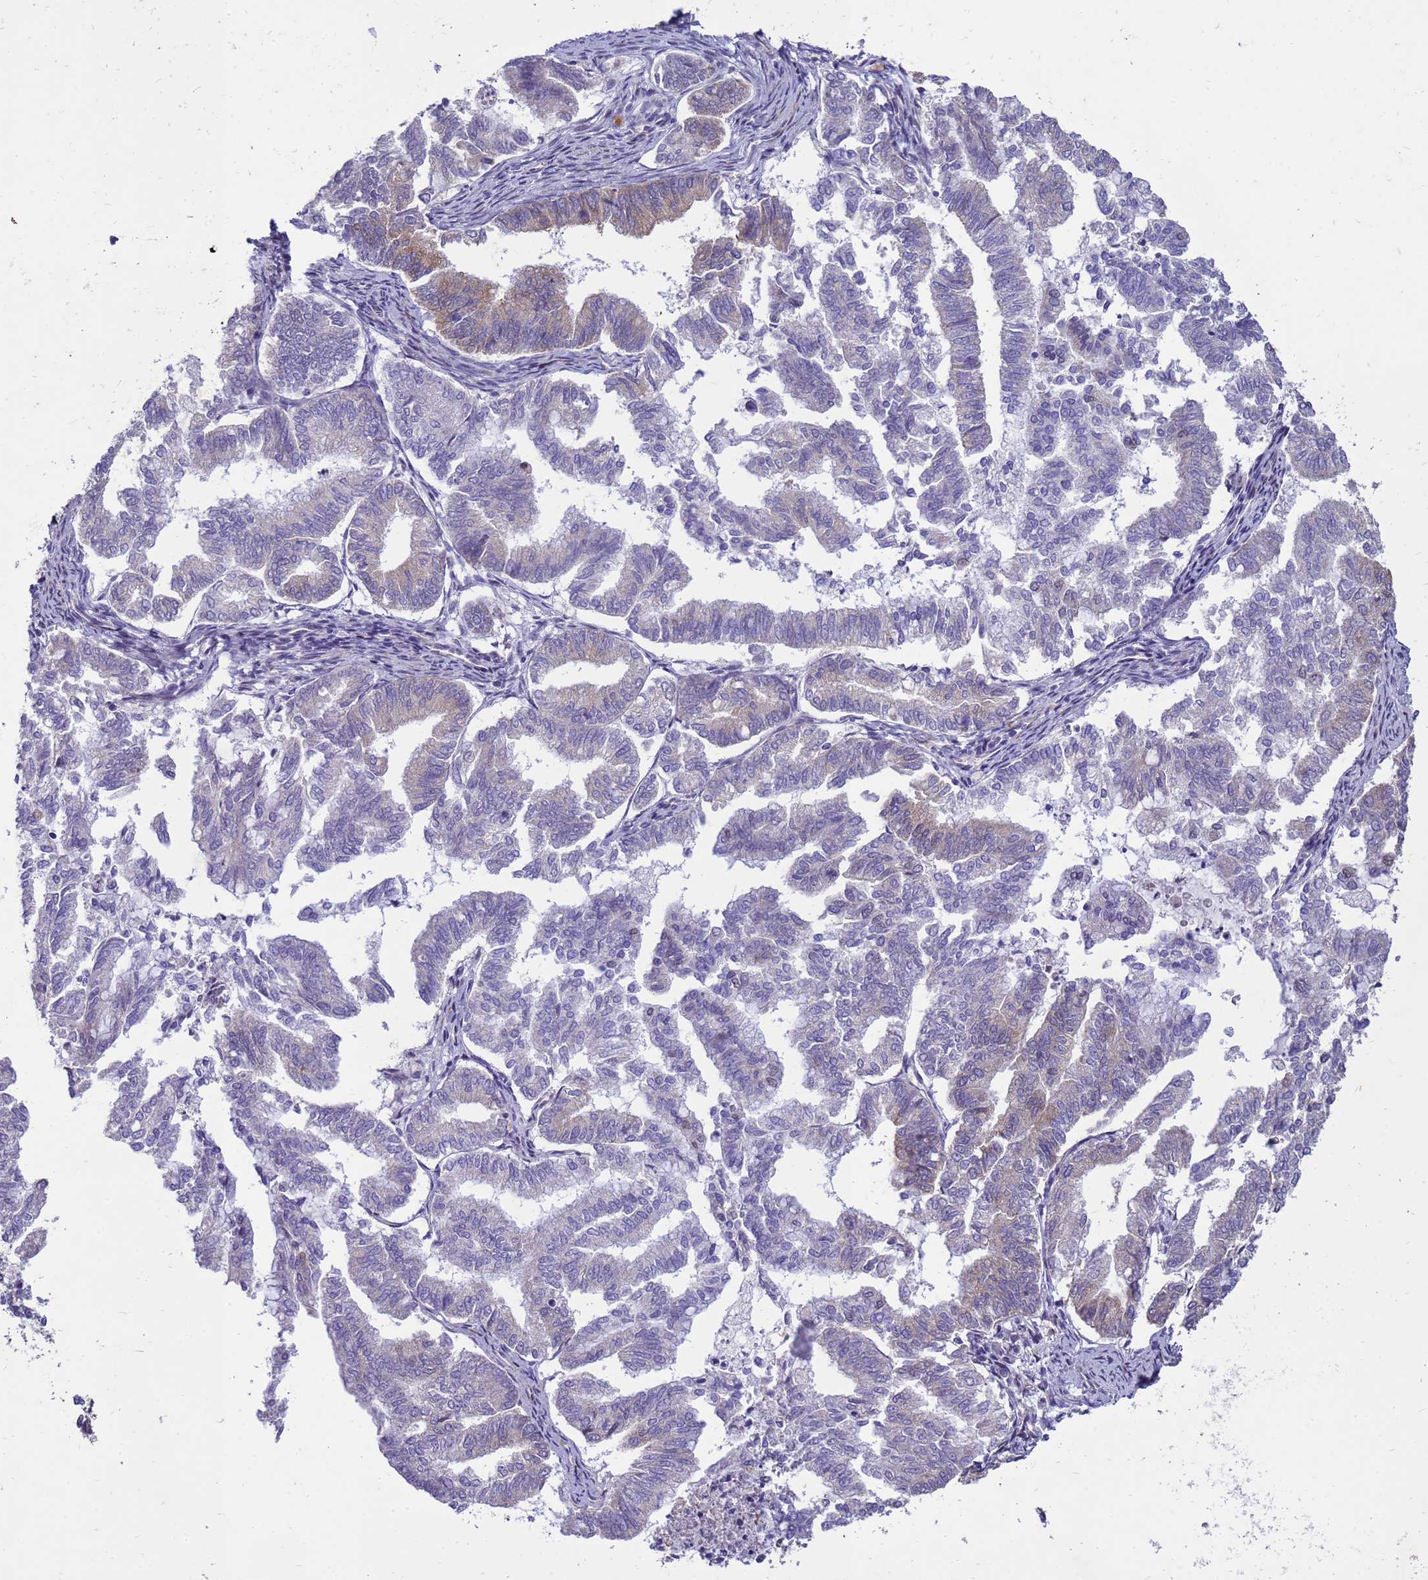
{"staining": {"intensity": "weak", "quantity": "<25%", "location": "cytoplasmic/membranous"}, "tissue": "endometrial cancer", "cell_type": "Tumor cells", "image_type": "cancer", "snomed": [{"axis": "morphology", "description": "Adenocarcinoma, NOS"}, {"axis": "topography", "description": "Endometrium"}], "caption": "IHC image of neoplastic tissue: human endometrial cancer (adenocarcinoma) stained with DAB (3,3'-diaminobenzidine) displays no significant protein staining in tumor cells. (DAB (3,3'-diaminobenzidine) immunohistochemistry visualized using brightfield microscopy, high magnification).", "gene": "RSPO1", "patient": {"sex": "female", "age": 79}}